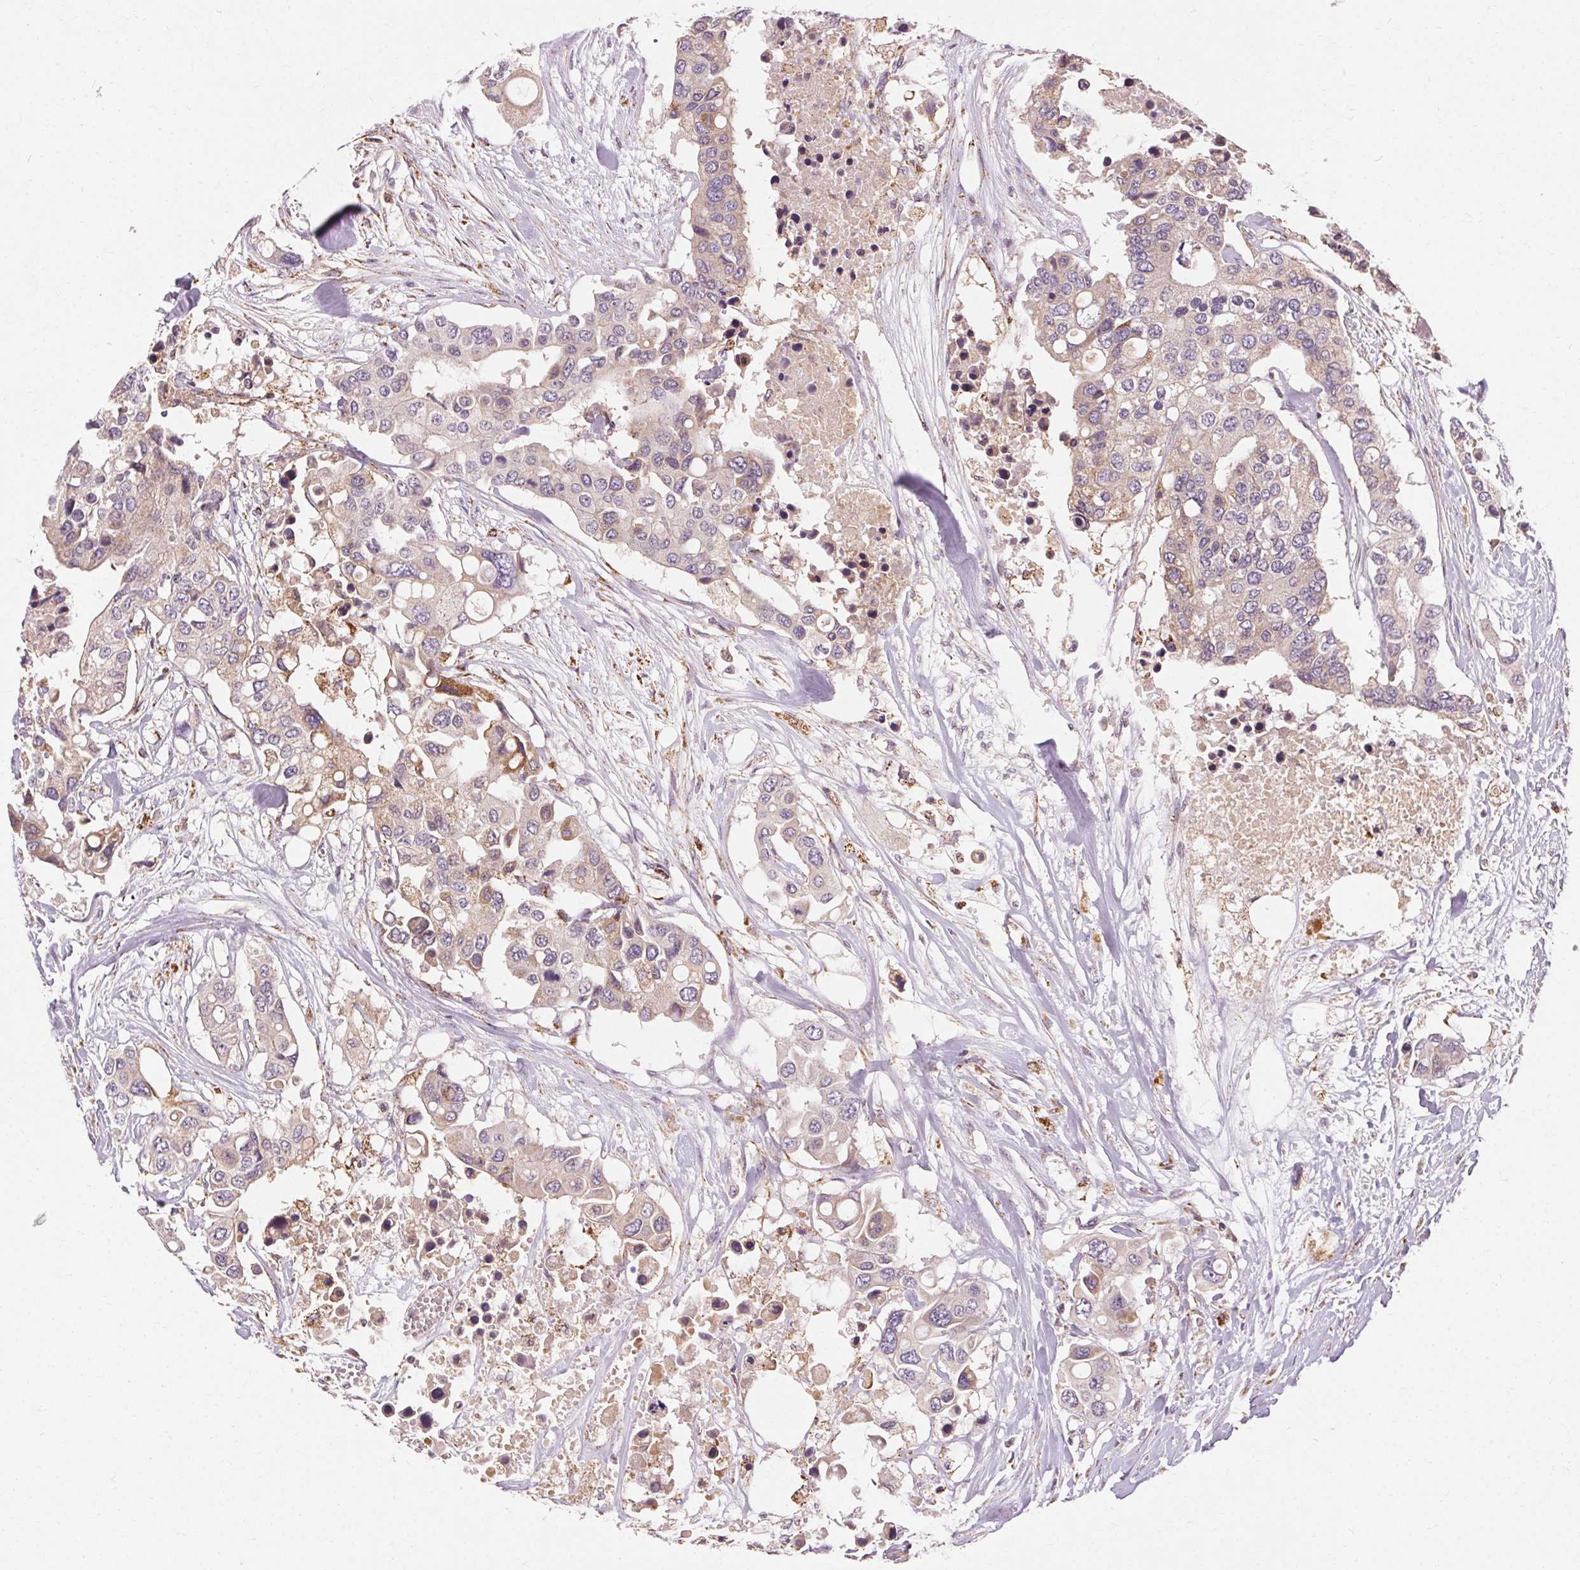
{"staining": {"intensity": "weak", "quantity": "<25%", "location": "cytoplasmic/membranous"}, "tissue": "colorectal cancer", "cell_type": "Tumor cells", "image_type": "cancer", "snomed": [{"axis": "morphology", "description": "Adenocarcinoma, NOS"}, {"axis": "topography", "description": "Colon"}], "caption": "This is an IHC photomicrograph of human colorectal adenocarcinoma. There is no staining in tumor cells.", "gene": "REP15", "patient": {"sex": "male", "age": 77}}